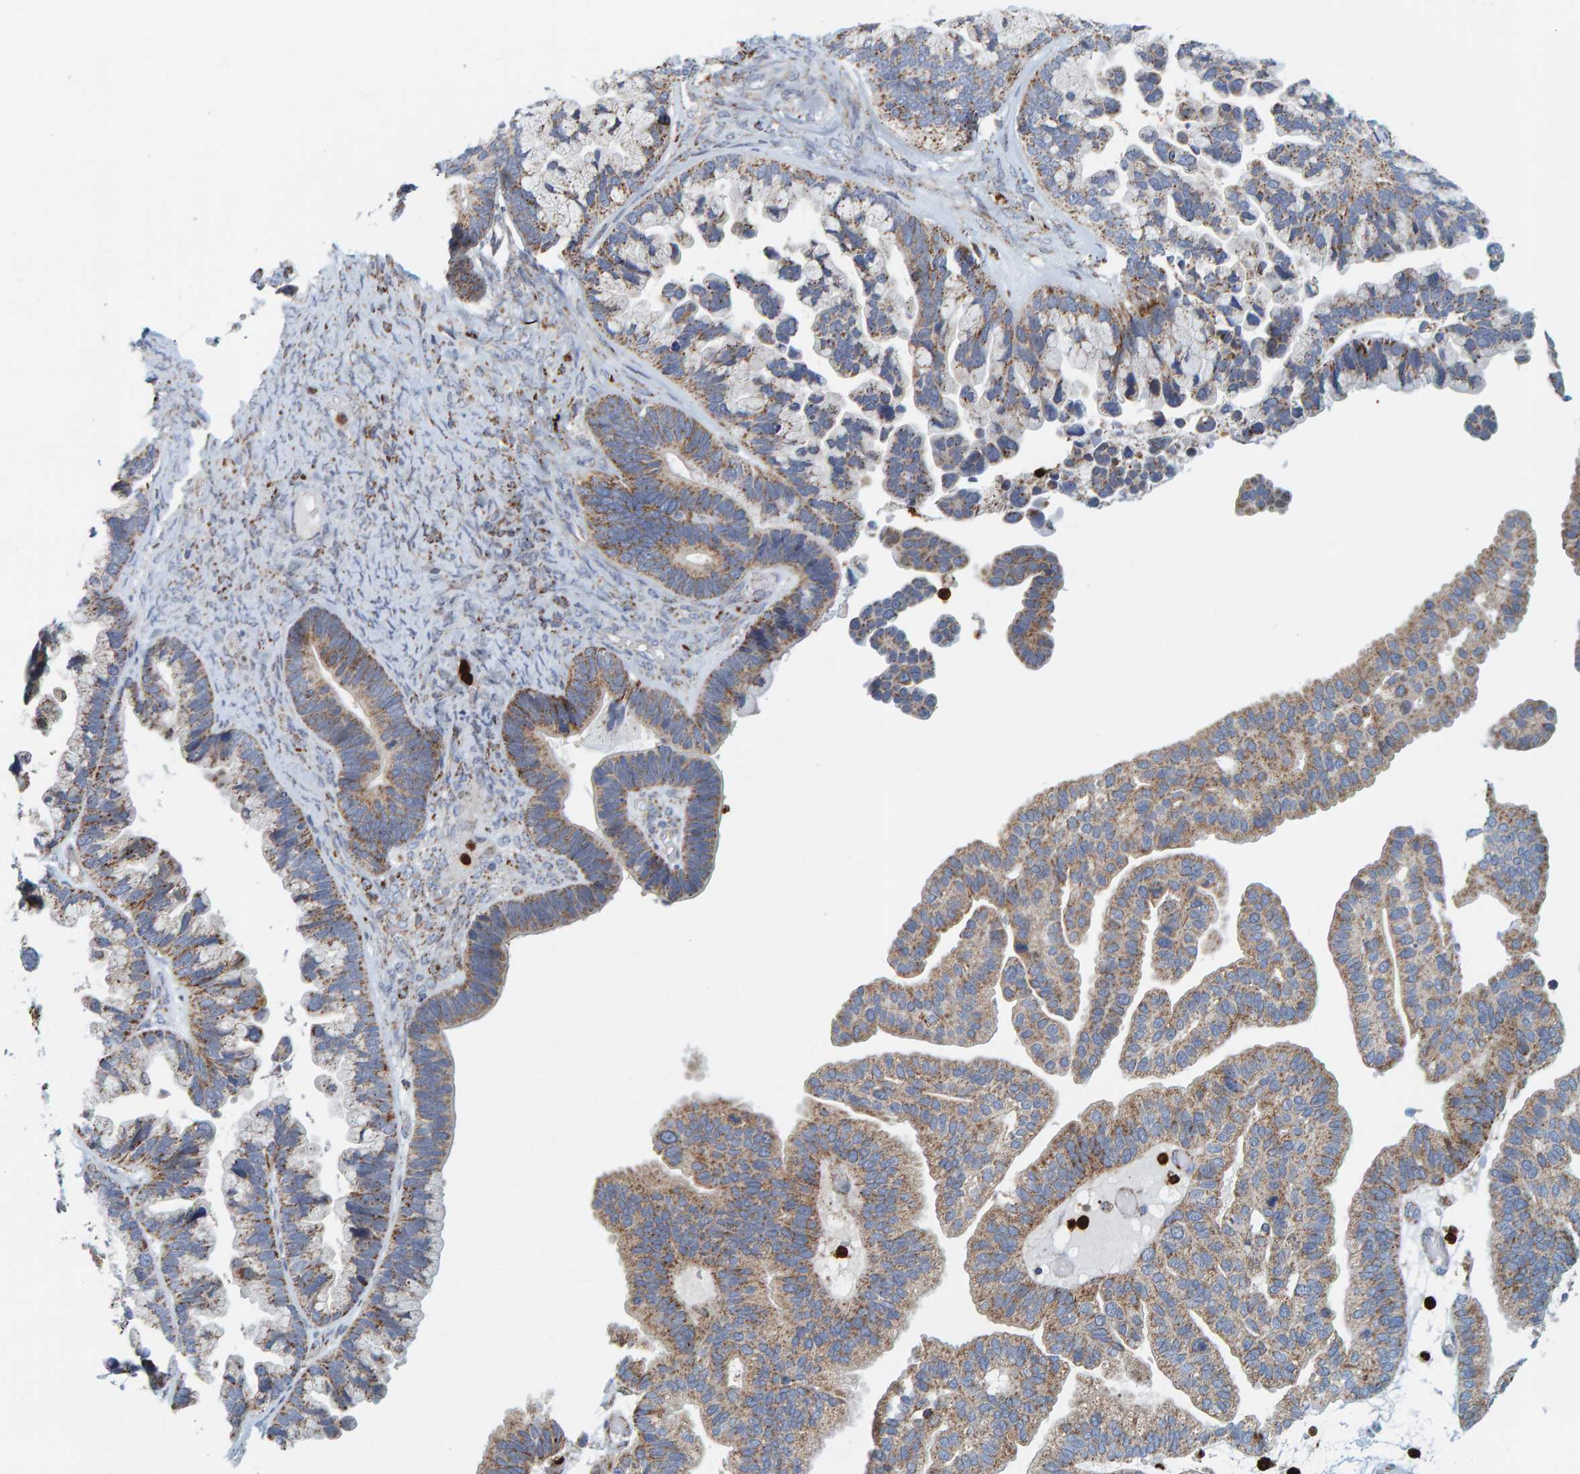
{"staining": {"intensity": "moderate", "quantity": ">75%", "location": "cytoplasmic/membranous"}, "tissue": "ovarian cancer", "cell_type": "Tumor cells", "image_type": "cancer", "snomed": [{"axis": "morphology", "description": "Cystadenocarcinoma, serous, NOS"}, {"axis": "topography", "description": "Ovary"}], "caption": "DAB (3,3'-diaminobenzidine) immunohistochemical staining of human ovarian cancer (serous cystadenocarcinoma) reveals moderate cytoplasmic/membranous protein staining in approximately >75% of tumor cells. Immunohistochemistry stains the protein in brown and the nuclei are stained blue.", "gene": "B9D1", "patient": {"sex": "female", "age": 56}}